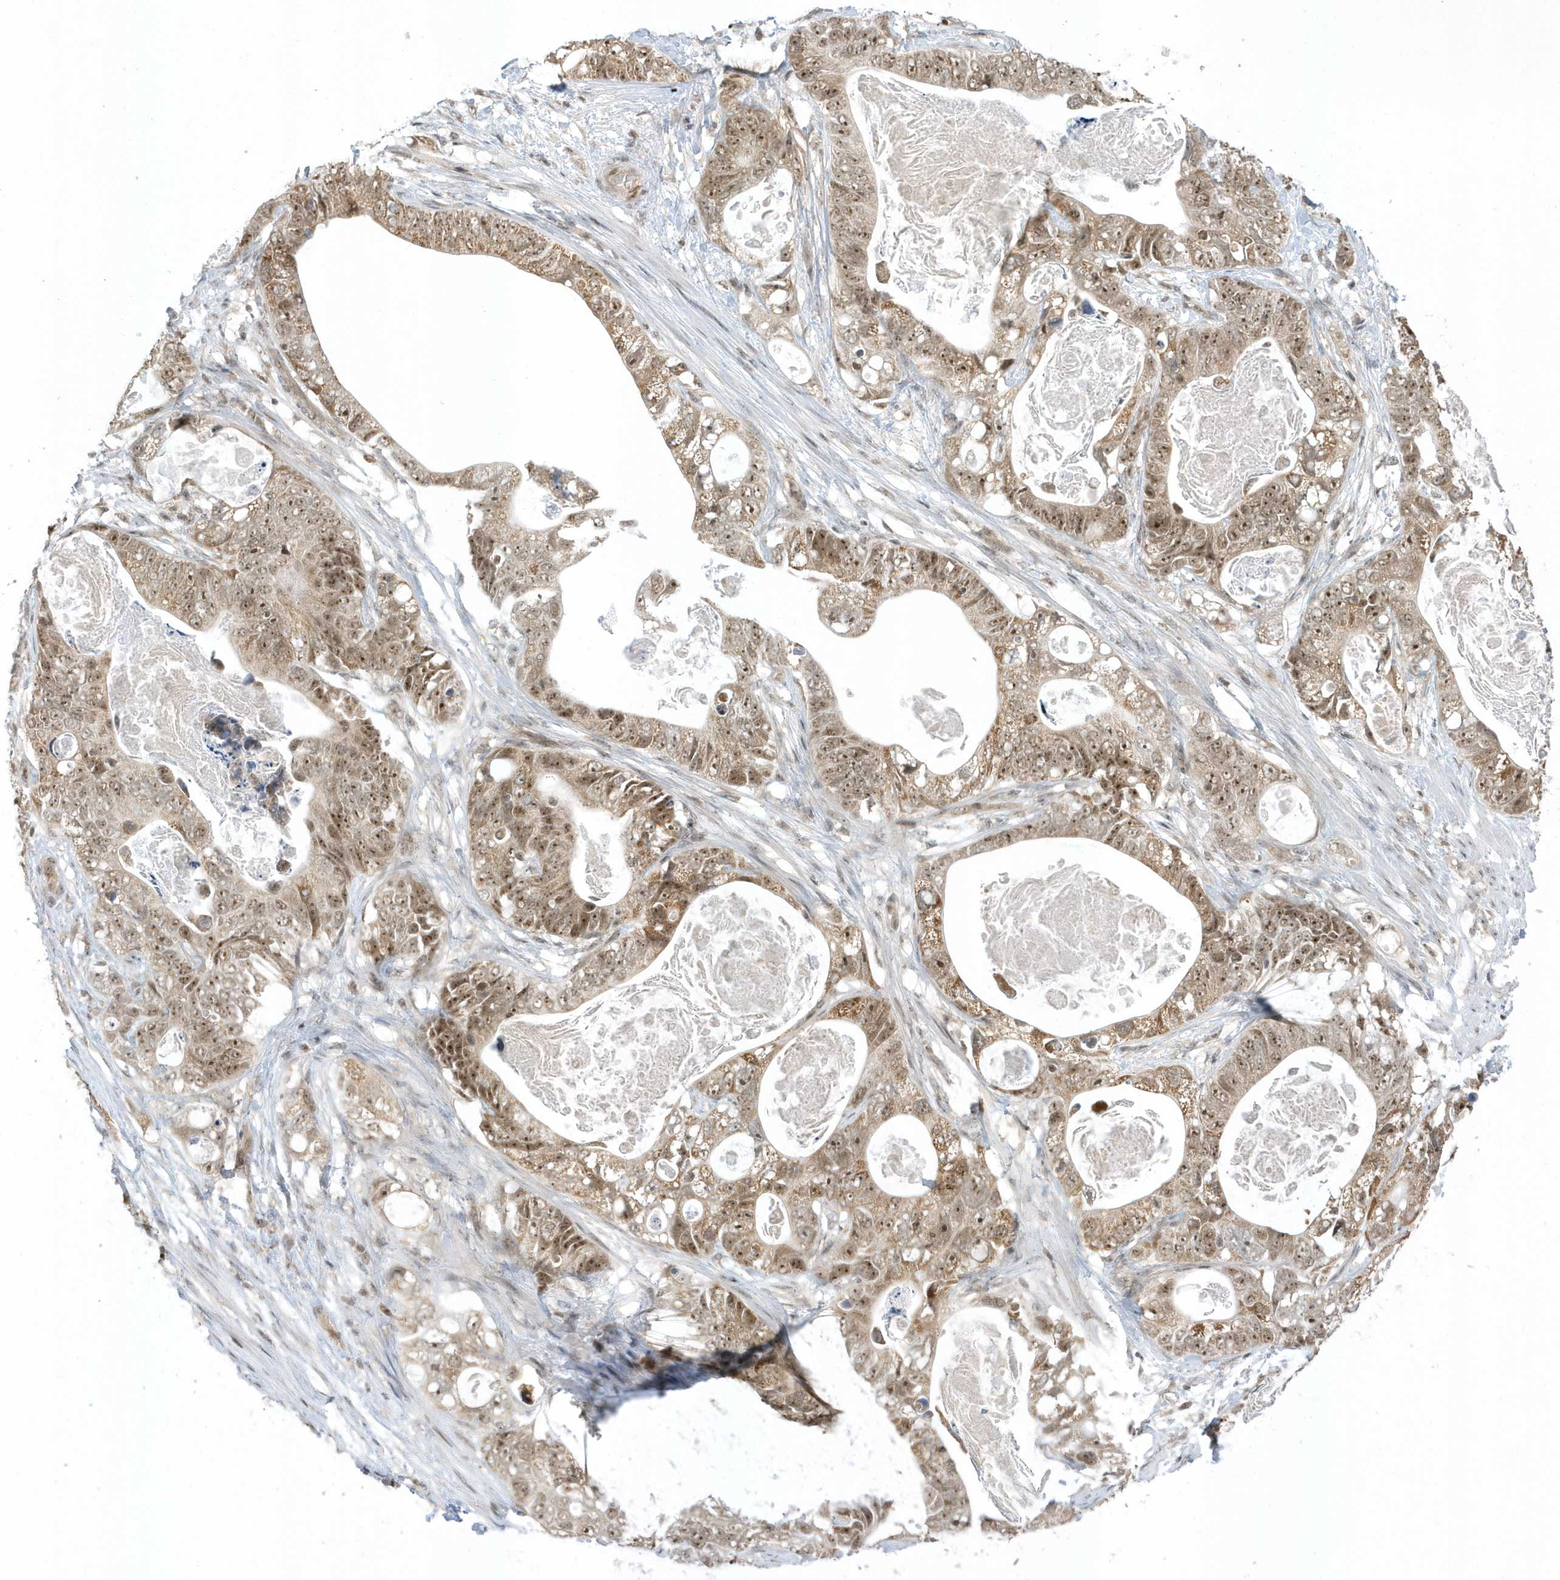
{"staining": {"intensity": "moderate", "quantity": ">75%", "location": "cytoplasmic/membranous,nuclear"}, "tissue": "stomach cancer", "cell_type": "Tumor cells", "image_type": "cancer", "snomed": [{"axis": "morphology", "description": "Normal tissue, NOS"}, {"axis": "morphology", "description": "Adenocarcinoma, NOS"}, {"axis": "topography", "description": "Stomach"}], "caption": "A medium amount of moderate cytoplasmic/membranous and nuclear staining is appreciated in approximately >75% of tumor cells in adenocarcinoma (stomach) tissue. The staining is performed using DAB brown chromogen to label protein expression. The nuclei are counter-stained blue using hematoxylin.", "gene": "ZNF740", "patient": {"sex": "female", "age": 89}}